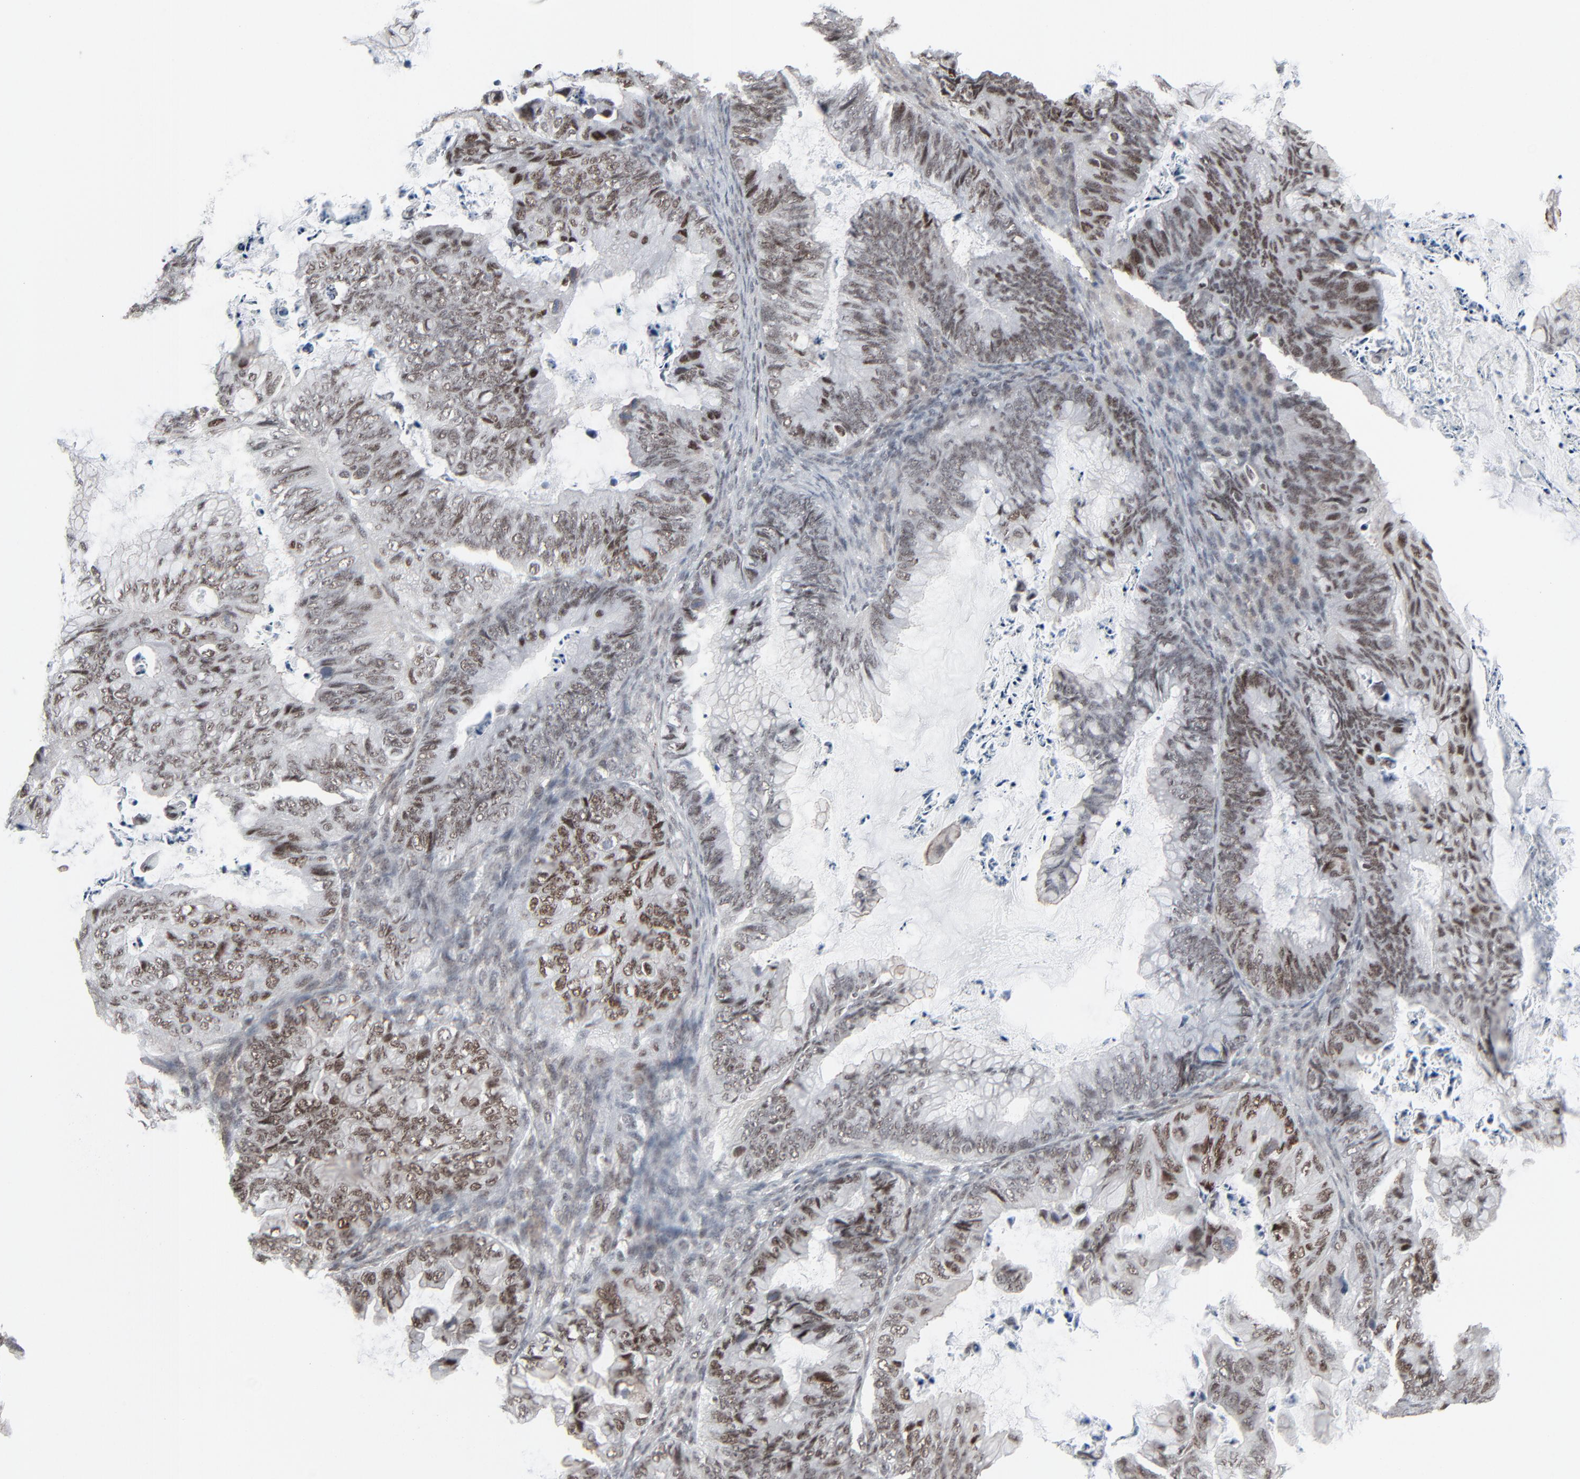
{"staining": {"intensity": "moderate", "quantity": "25%-75%", "location": "nuclear"}, "tissue": "ovarian cancer", "cell_type": "Tumor cells", "image_type": "cancer", "snomed": [{"axis": "morphology", "description": "Cystadenocarcinoma, mucinous, NOS"}, {"axis": "topography", "description": "Ovary"}], "caption": "A high-resolution photomicrograph shows IHC staining of ovarian mucinous cystadenocarcinoma, which shows moderate nuclear positivity in approximately 25%-75% of tumor cells.", "gene": "FBXO28", "patient": {"sex": "female", "age": 36}}